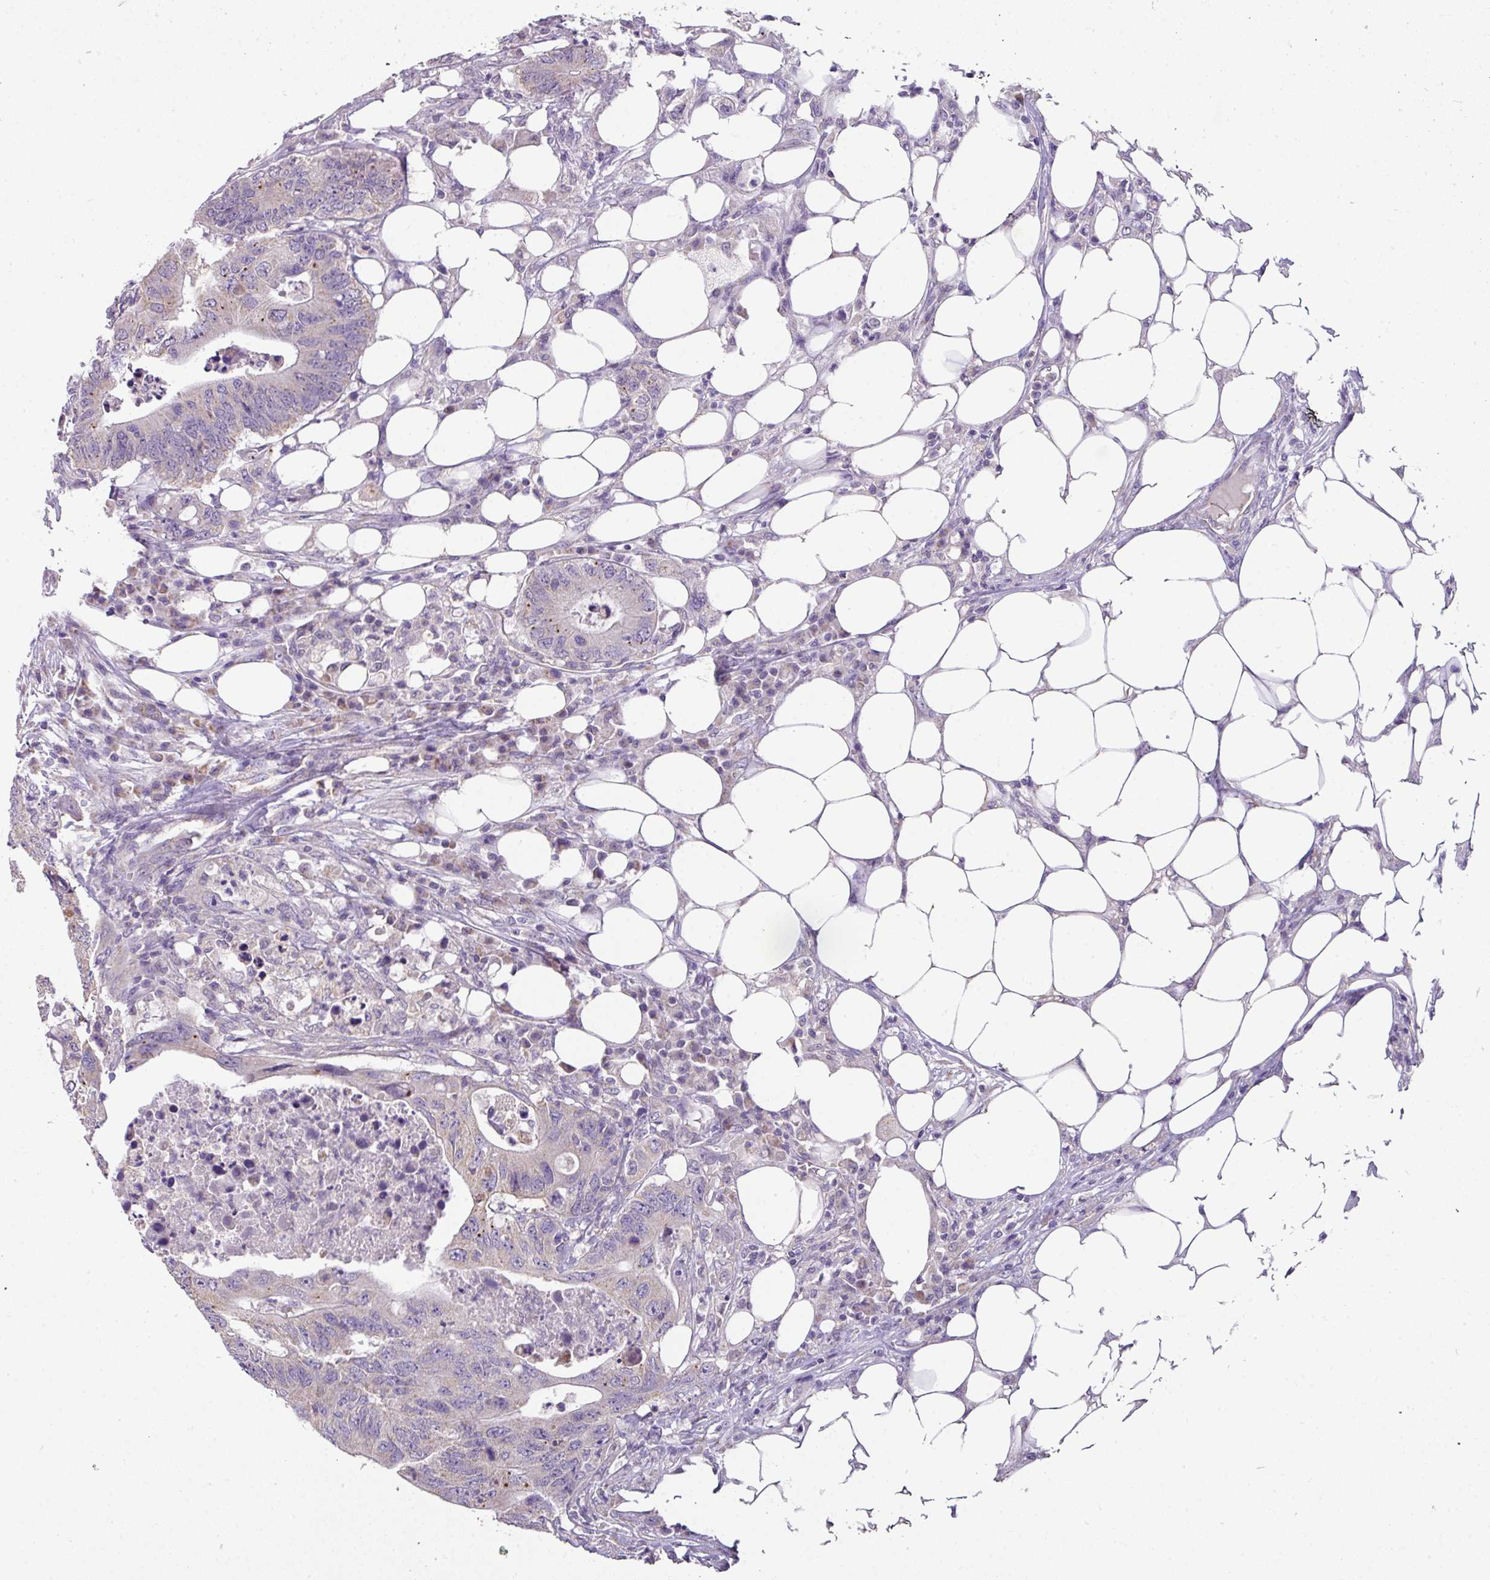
{"staining": {"intensity": "negative", "quantity": "none", "location": "none"}, "tissue": "colorectal cancer", "cell_type": "Tumor cells", "image_type": "cancer", "snomed": [{"axis": "morphology", "description": "Adenocarcinoma, NOS"}, {"axis": "topography", "description": "Colon"}], "caption": "IHC micrograph of adenocarcinoma (colorectal) stained for a protein (brown), which reveals no staining in tumor cells.", "gene": "PALS2", "patient": {"sex": "male", "age": 71}}